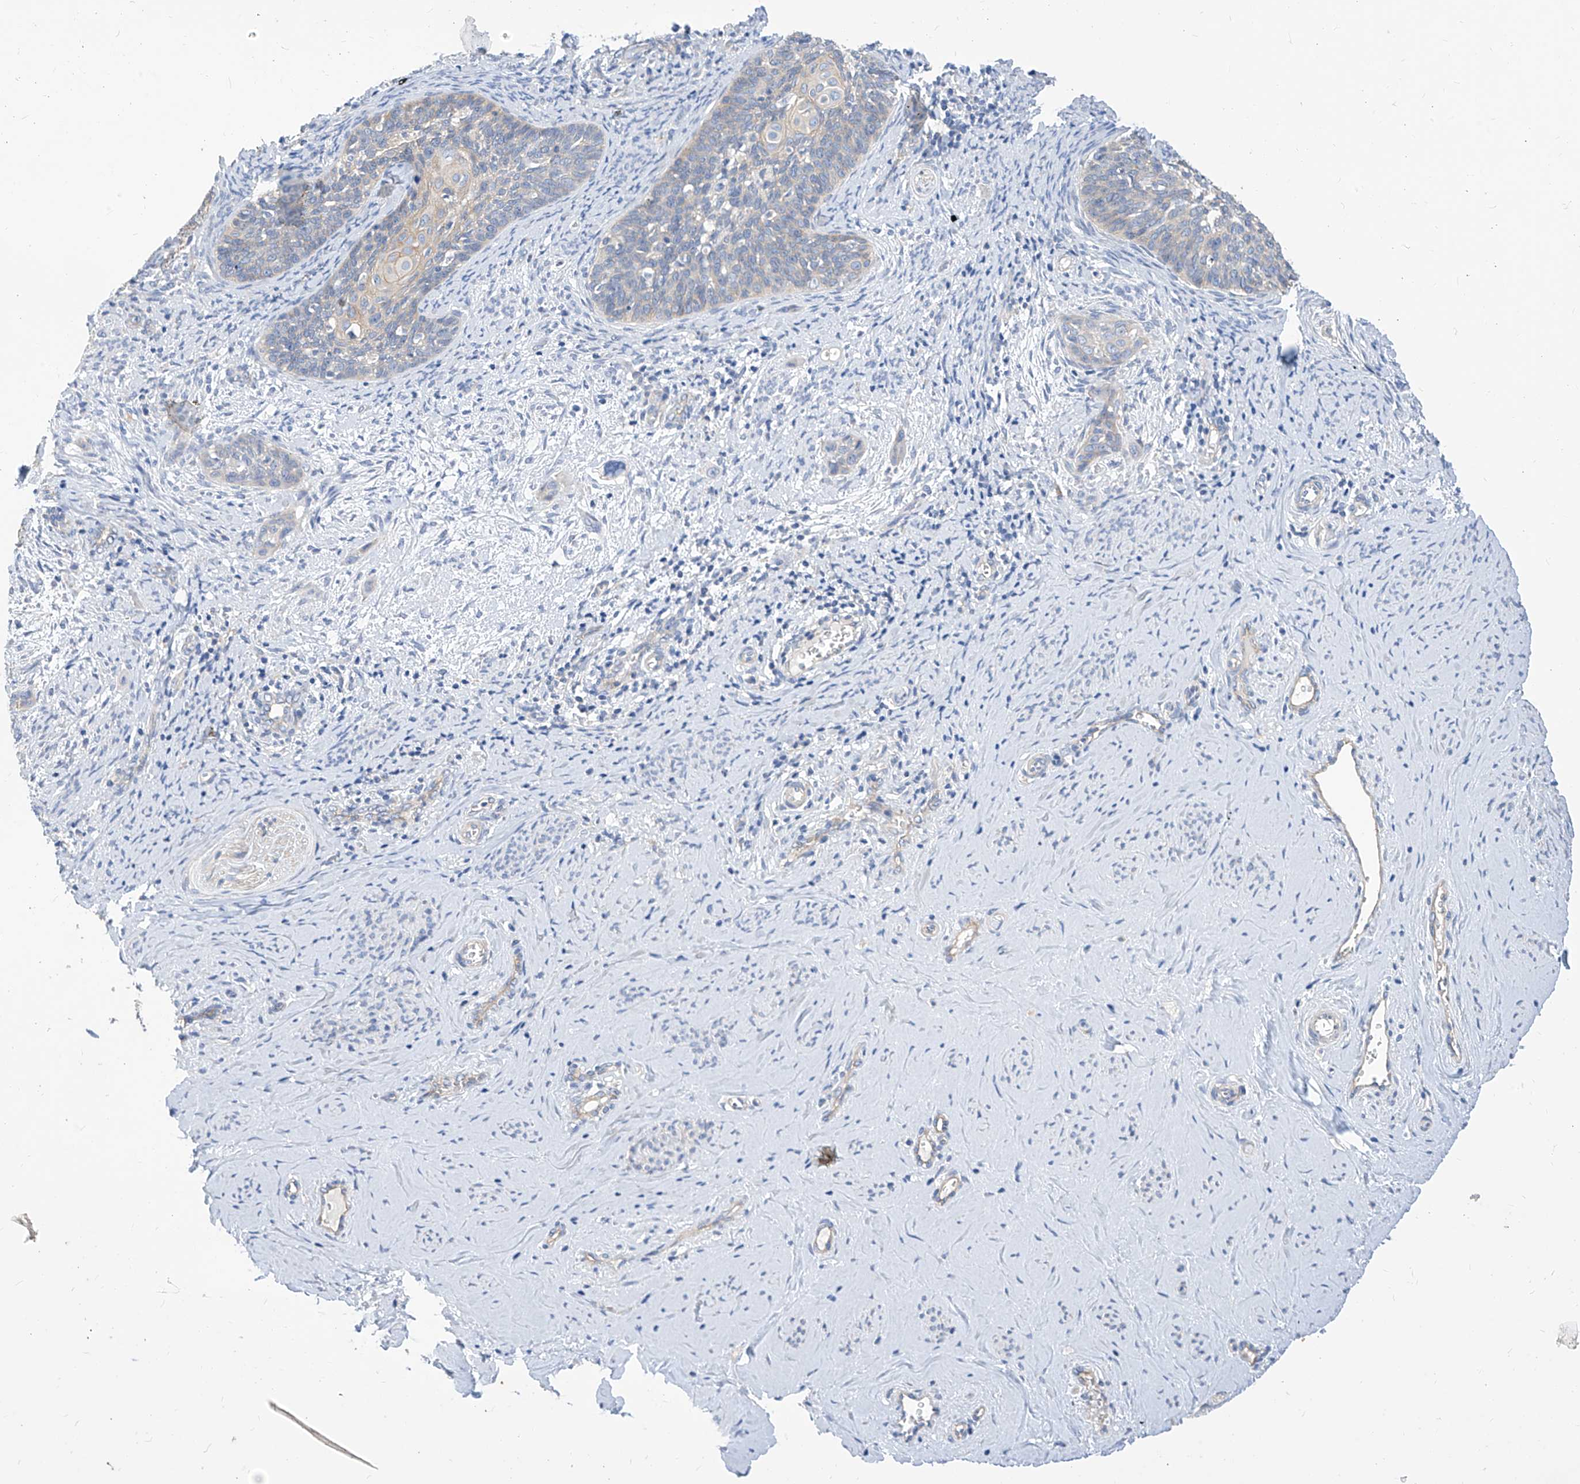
{"staining": {"intensity": "negative", "quantity": "none", "location": "none"}, "tissue": "cervical cancer", "cell_type": "Tumor cells", "image_type": "cancer", "snomed": [{"axis": "morphology", "description": "Squamous cell carcinoma, NOS"}, {"axis": "topography", "description": "Cervix"}], "caption": "DAB immunohistochemical staining of human cervical squamous cell carcinoma displays no significant expression in tumor cells.", "gene": "SCGB2A1", "patient": {"sex": "female", "age": 33}}